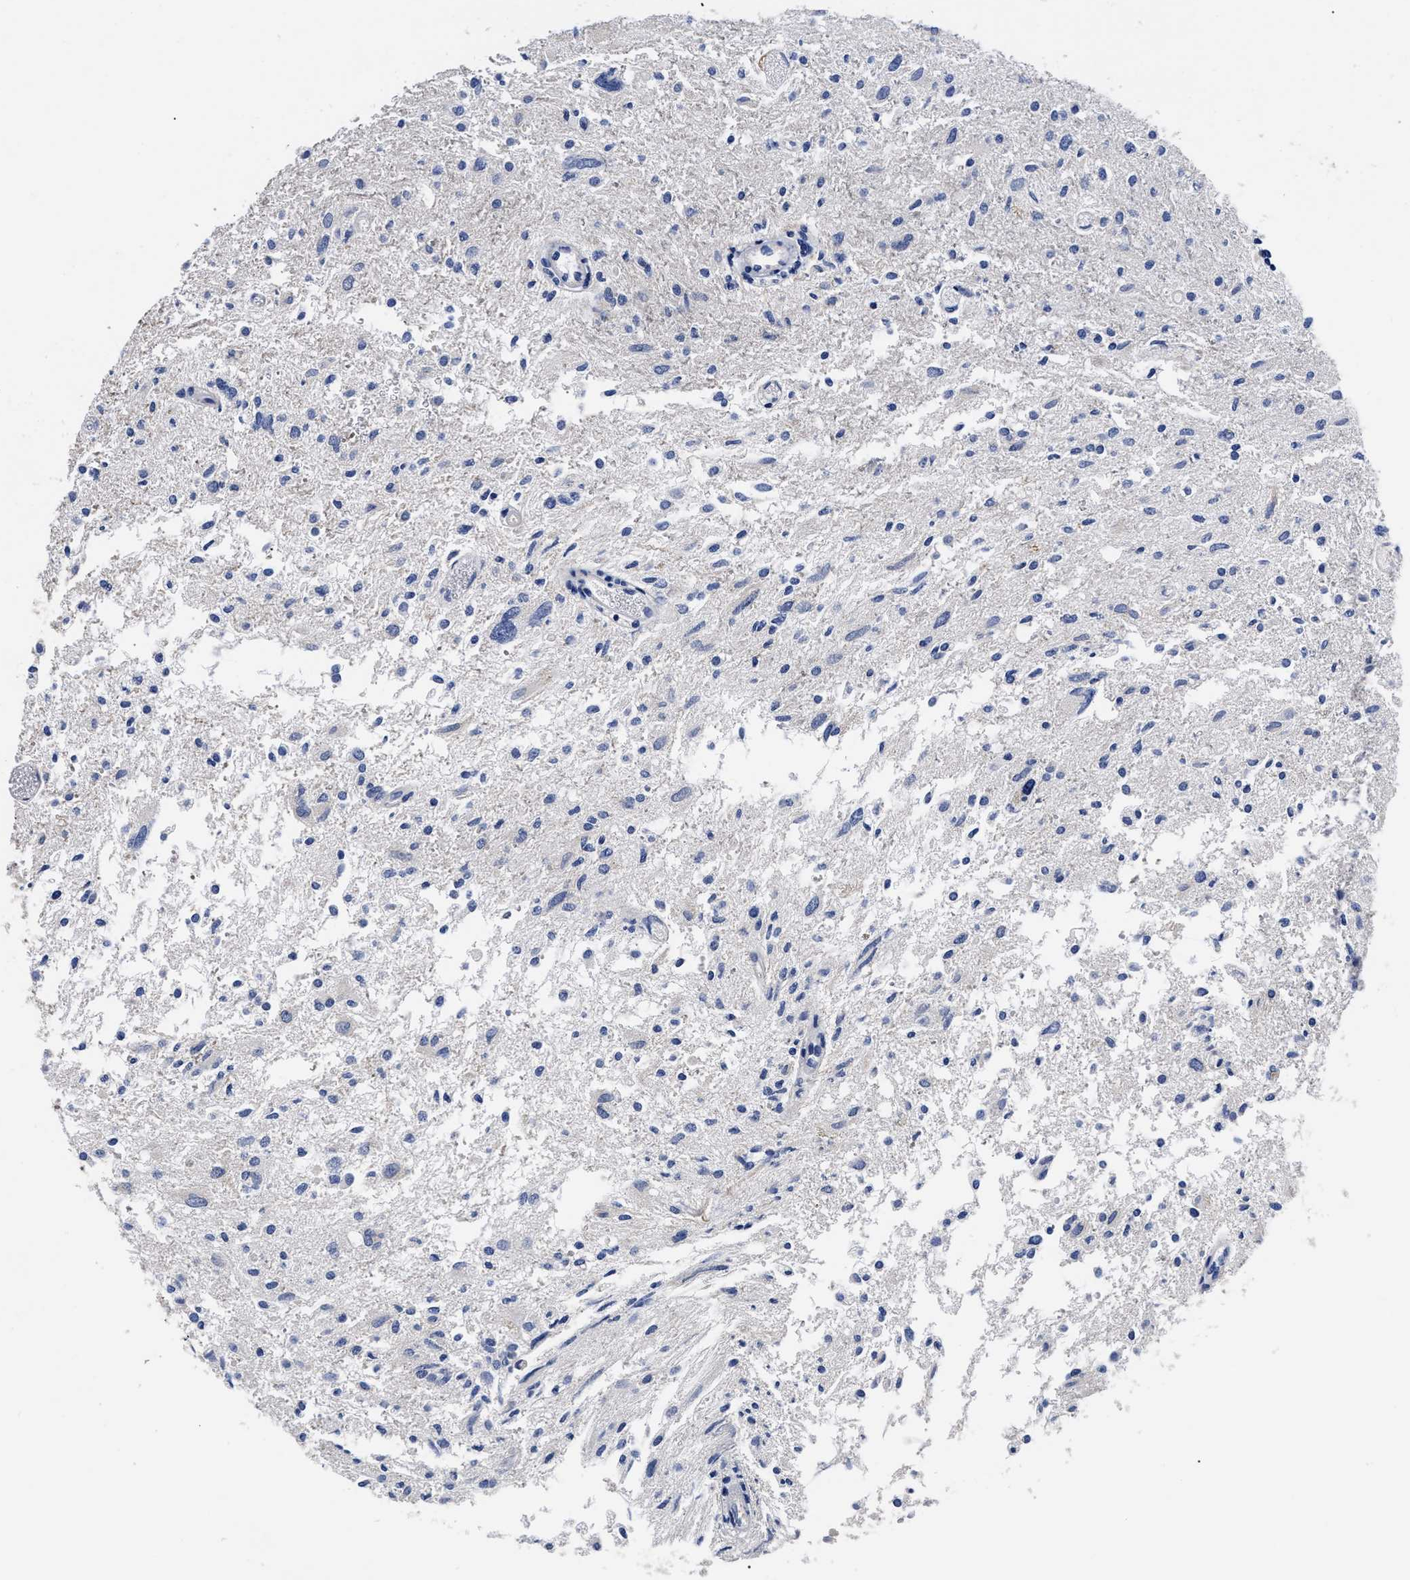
{"staining": {"intensity": "negative", "quantity": "none", "location": "none"}, "tissue": "glioma", "cell_type": "Tumor cells", "image_type": "cancer", "snomed": [{"axis": "morphology", "description": "Glioma, malignant, High grade"}, {"axis": "topography", "description": "Brain"}], "caption": "Photomicrograph shows no significant protein positivity in tumor cells of glioma.", "gene": "CCN5", "patient": {"sex": "female", "age": 59}}